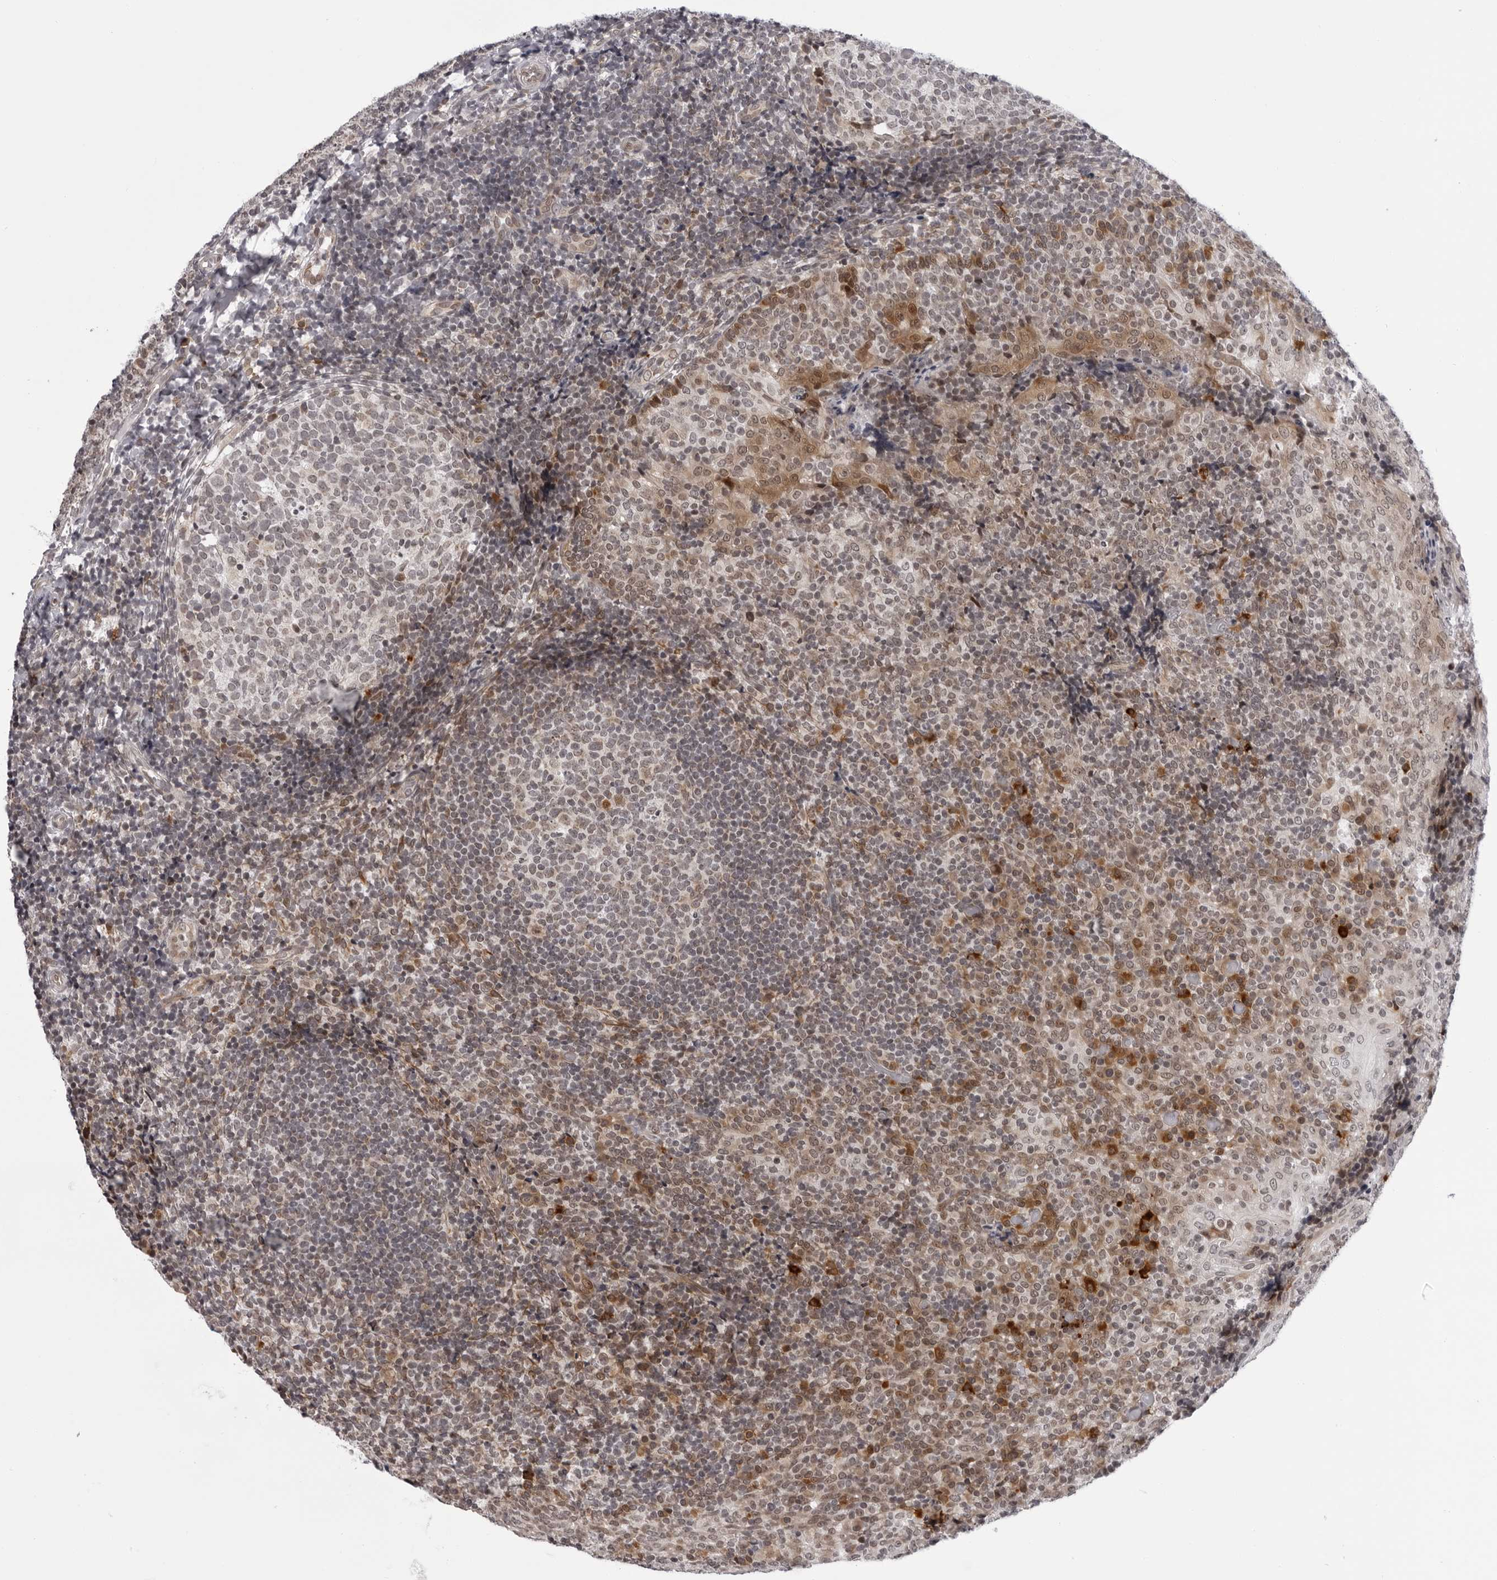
{"staining": {"intensity": "weak", "quantity": "<25%", "location": "cytoplasmic/membranous,nuclear"}, "tissue": "tonsil", "cell_type": "Germinal center cells", "image_type": "normal", "snomed": [{"axis": "morphology", "description": "Normal tissue, NOS"}, {"axis": "topography", "description": "Tonsil"}], "caption": "There is no significant staining in germinal center cells of tonsil.", "gene": "GCSAML", "patient": {"sex": "female", "age": 19}}